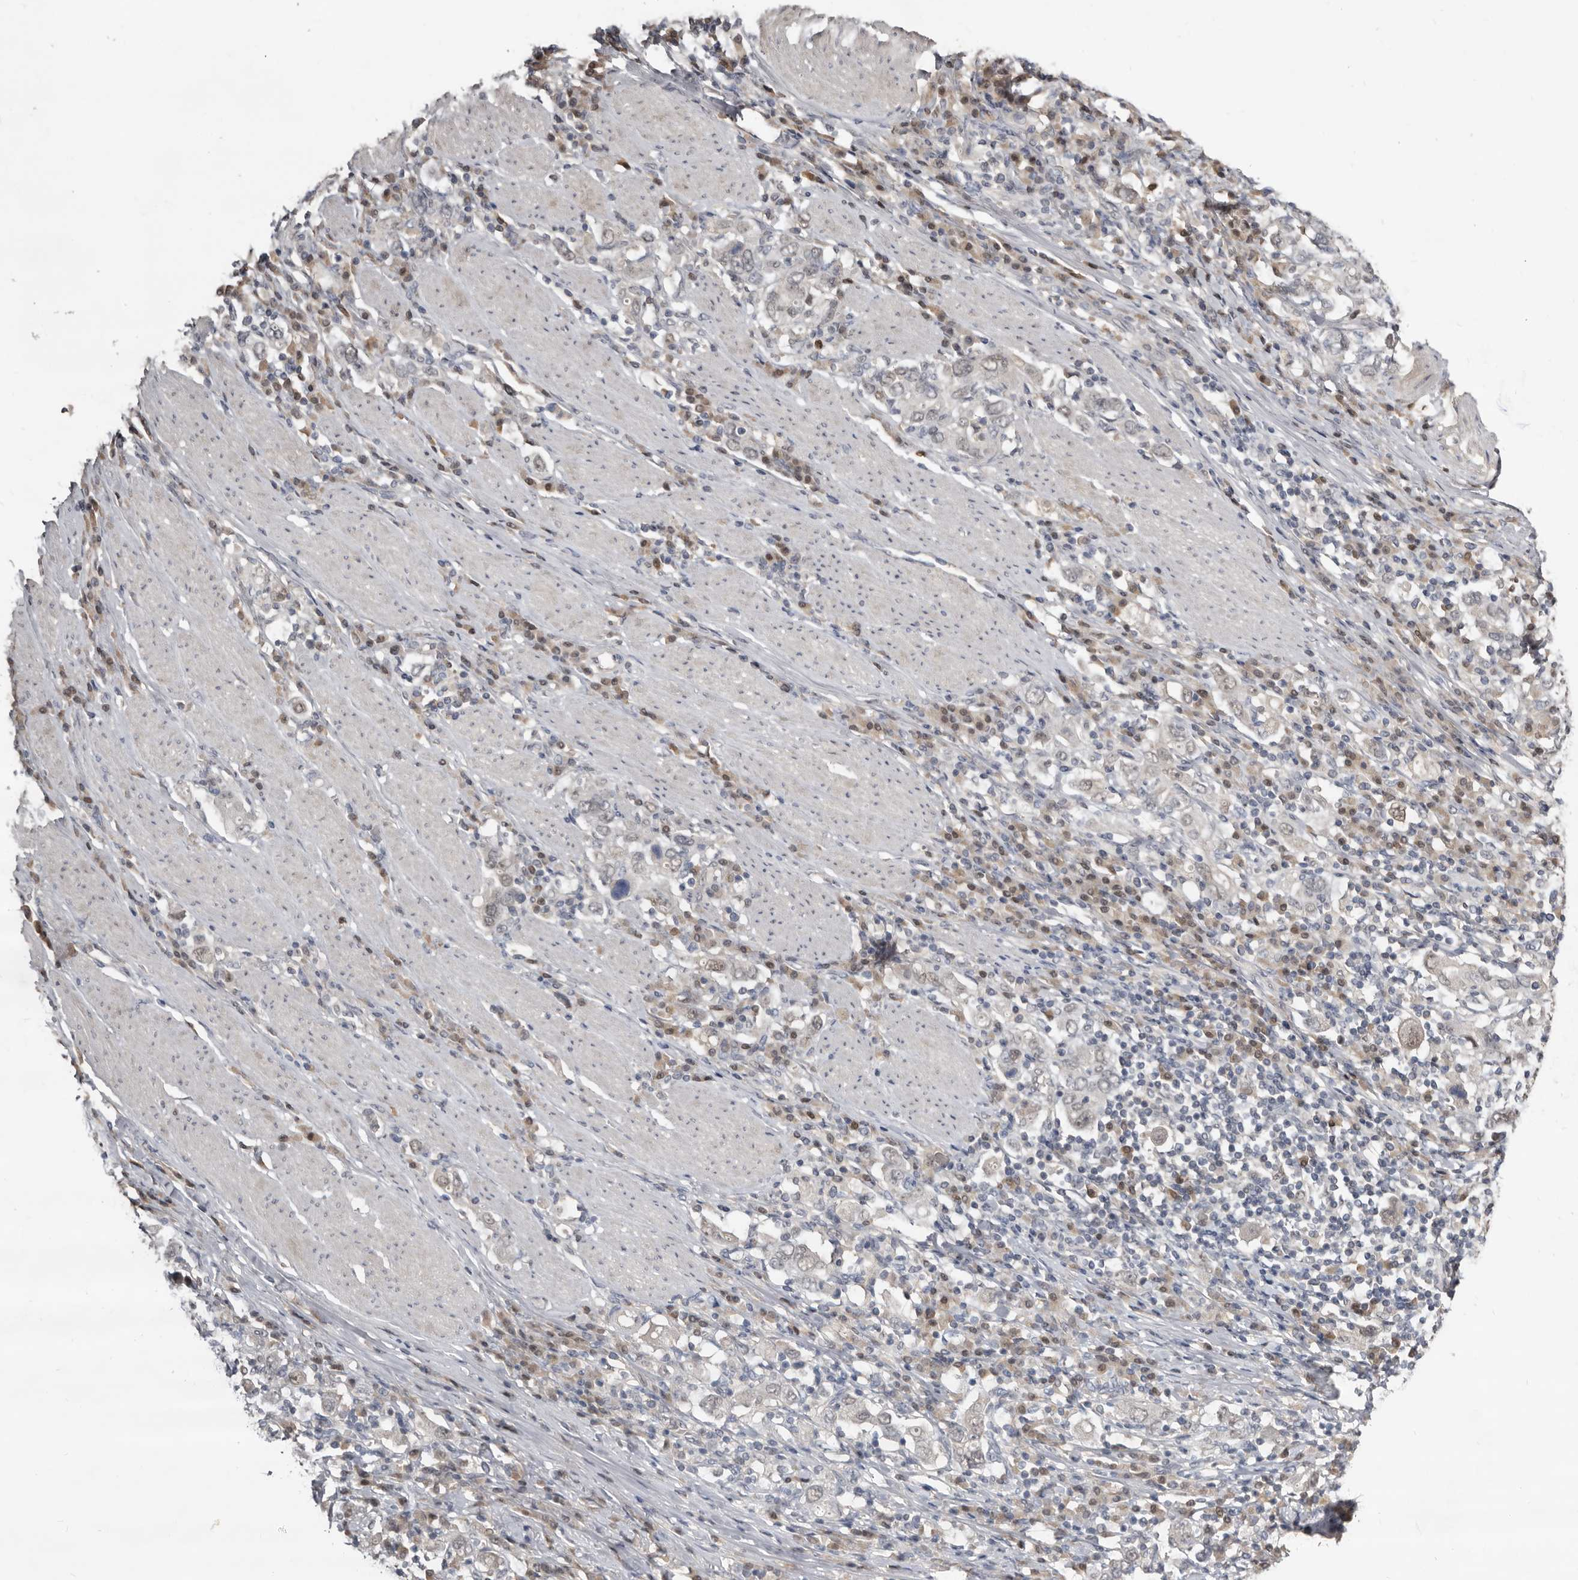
{"staining": {"intensity": "negative", "quantity": "none", "location": "none"}, "tissue": "stomach cancer", "cell_type": "Tumor cells", "image_type": "cancer", "snomed": [{"axis": "morphology", "description": "Adenocarcinoma, NOS"}, {"axis": "topography", "description": "Stomach, upper"}], "caption": "An immunohistochemistry micrograph of stomach cancer (adenocarcinoma) is shown. There is no staining in tumor cells of stomach cancer (adenocarcinoma). (Stains: DAB immunohistochemistry (IHC) with hematoxylin counter stain, Microscopy: brightfield microscopy at high magnification).", "gene": "RBKS", "patient": {"sex": "male", "age": 62}}